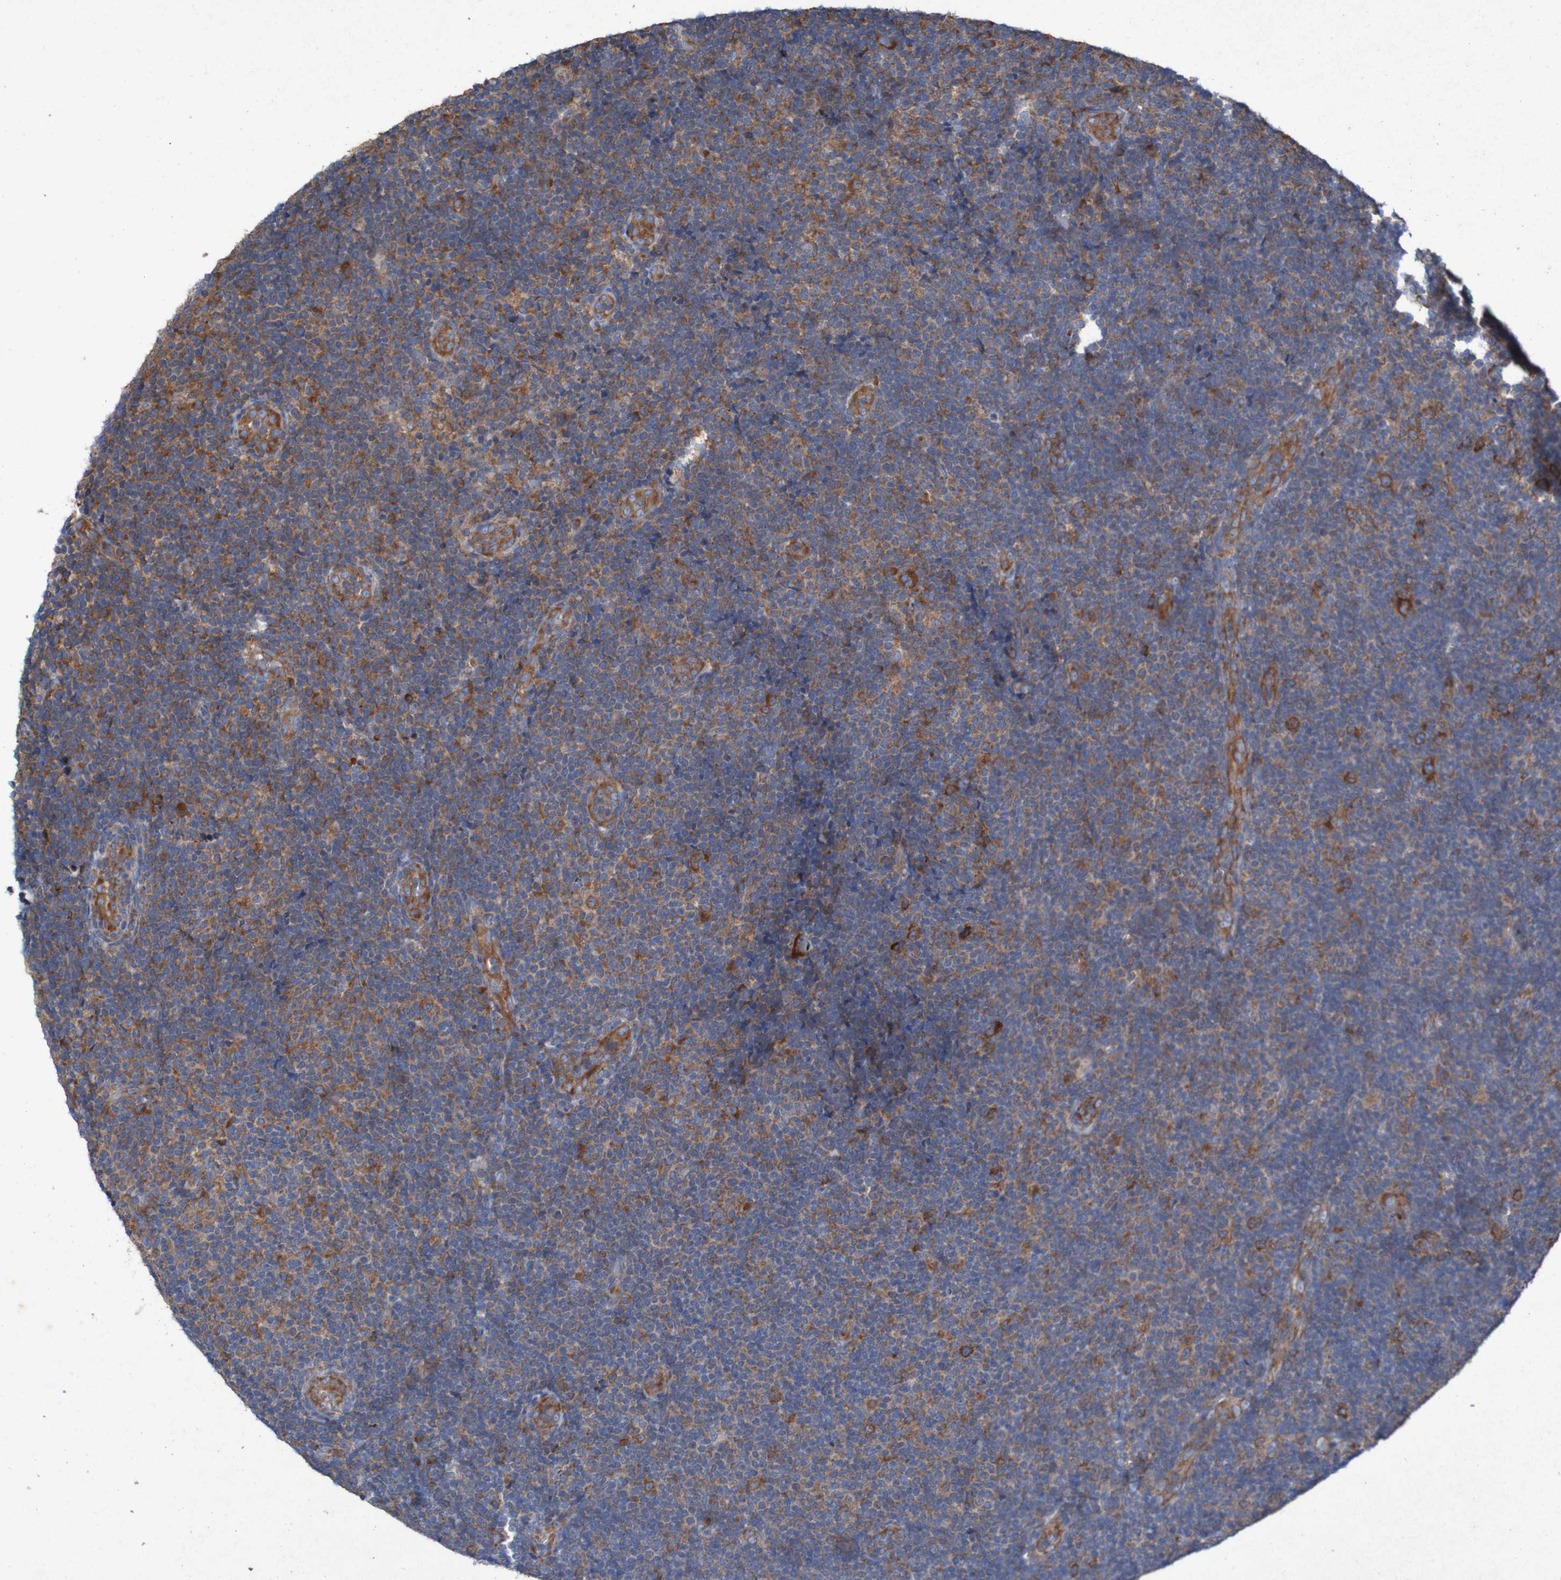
{"staining": {"intensity": "moderate", "quantity": ">75%", "location": "cytoplasmic/membranous"}, "tissue": "lymphoma", "cell_type": "Tumor cells", "image_type": "cancer", "snomed": [{"axis": "morphology", "description": "Malignant lymphoma, non-Hodgkin's type, Low grade"}, {"axis": "topography", "description": "Lymph node"}], "caption": "Moderate cytoplasmic/membranous expression is seen in about >75% of tumor cells in lymphoma.", "gene": "RPL10", "patient": {"sex": "male", "age": 83}}